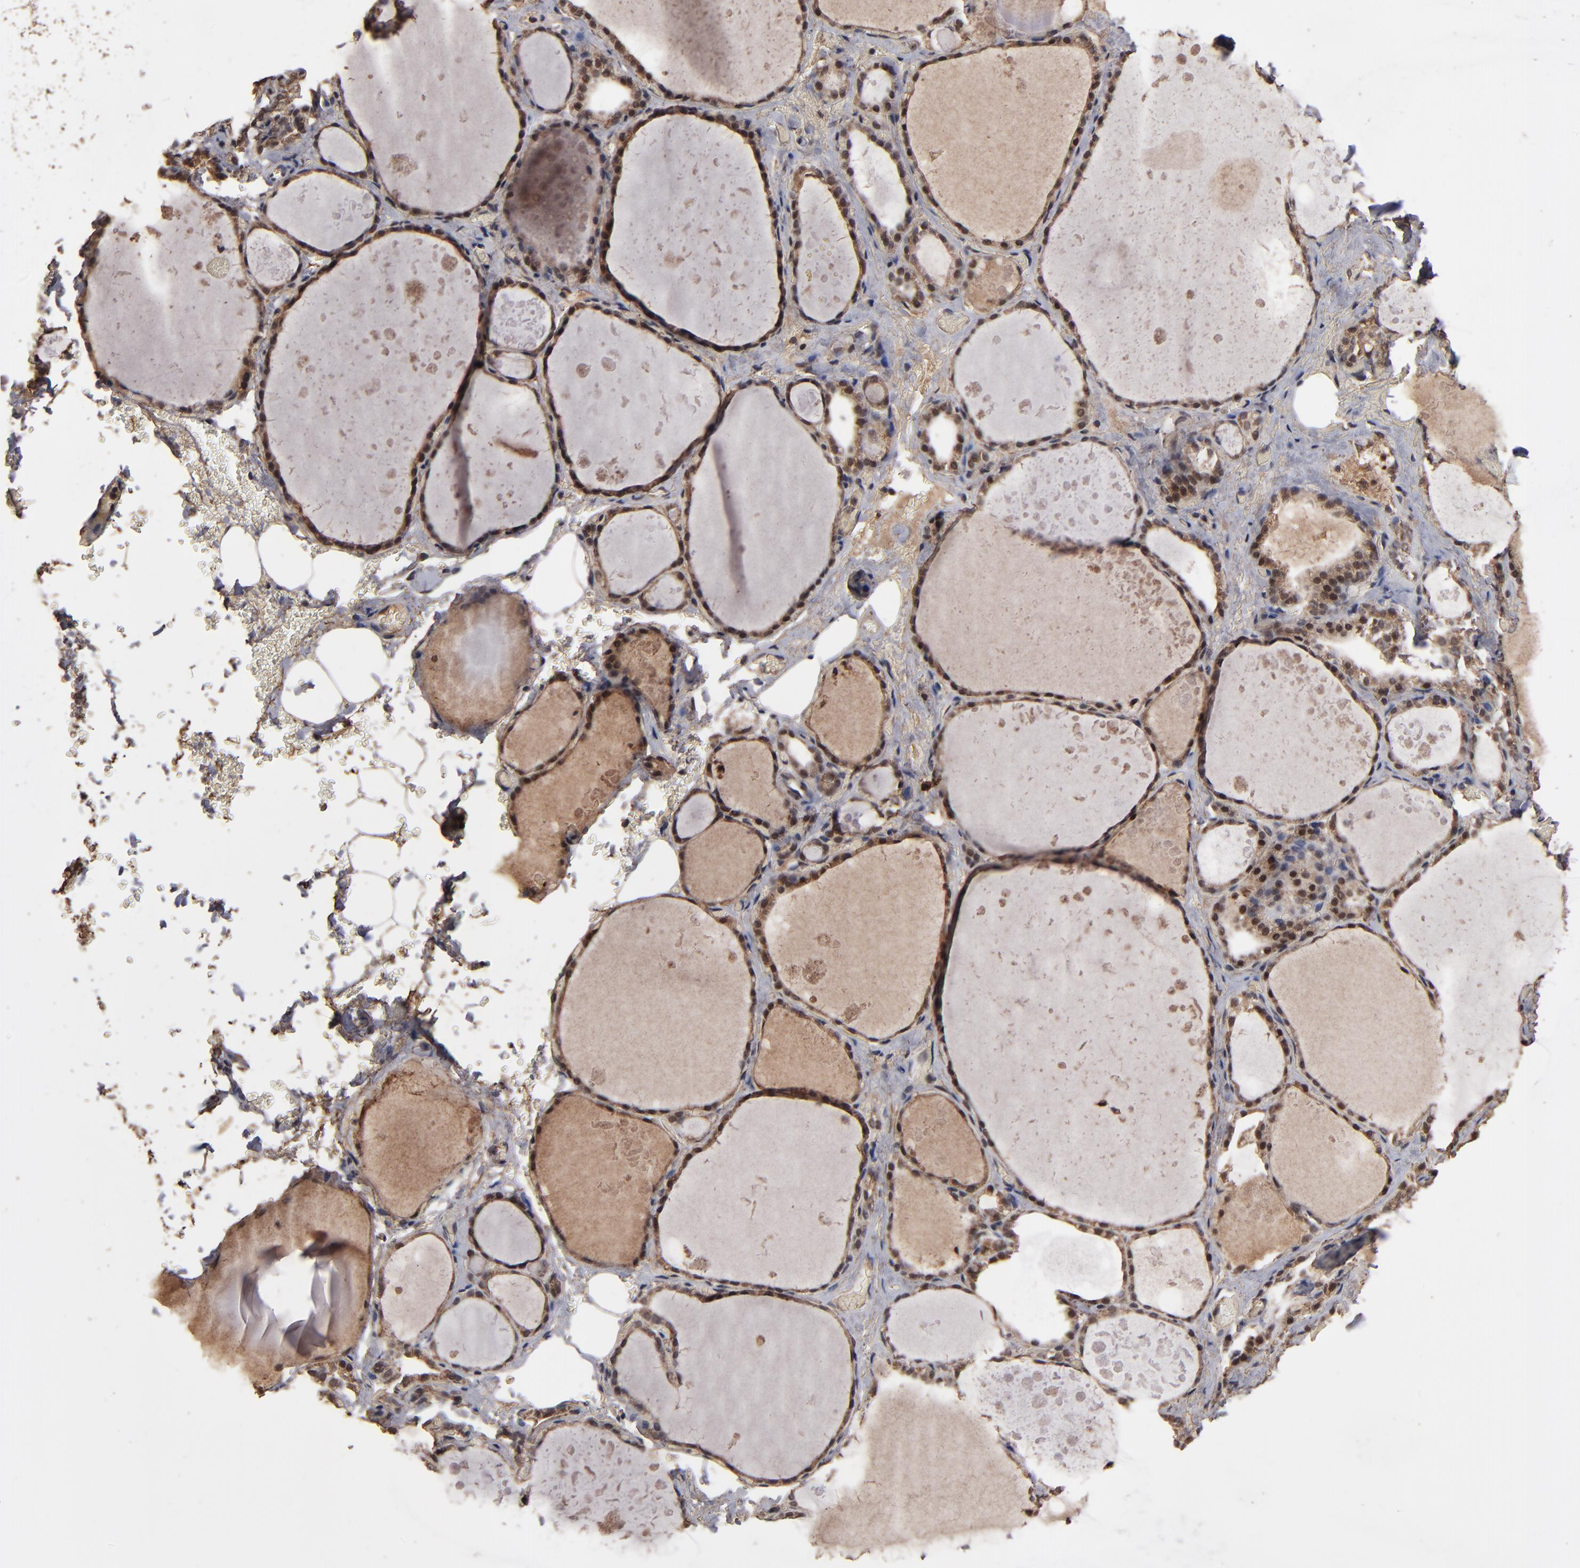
{"staining": {"intensity": "moderate", "quantity": ">75%", "location": "cytoplasmic/membranous"}, "tissue": "thyroid gland", "cell_type": "Glandular cells", "image_type": "normal", "snomed": [{"axis": "morphology", "description": "Normal tissue, NOS"}, {"axis": "topography", "description": "Thyroid gland"}], "caption": "Normal thyroid gland shows moderate cytoplasmic/membranous expression in about >75% of glandular cells, visualized by immunohistochemistry. The protein of interest is shown in brown color, while the nuclei are stained blue.", "gene": "NXF2B", "patient": {"sex": "male", "age": 61}}